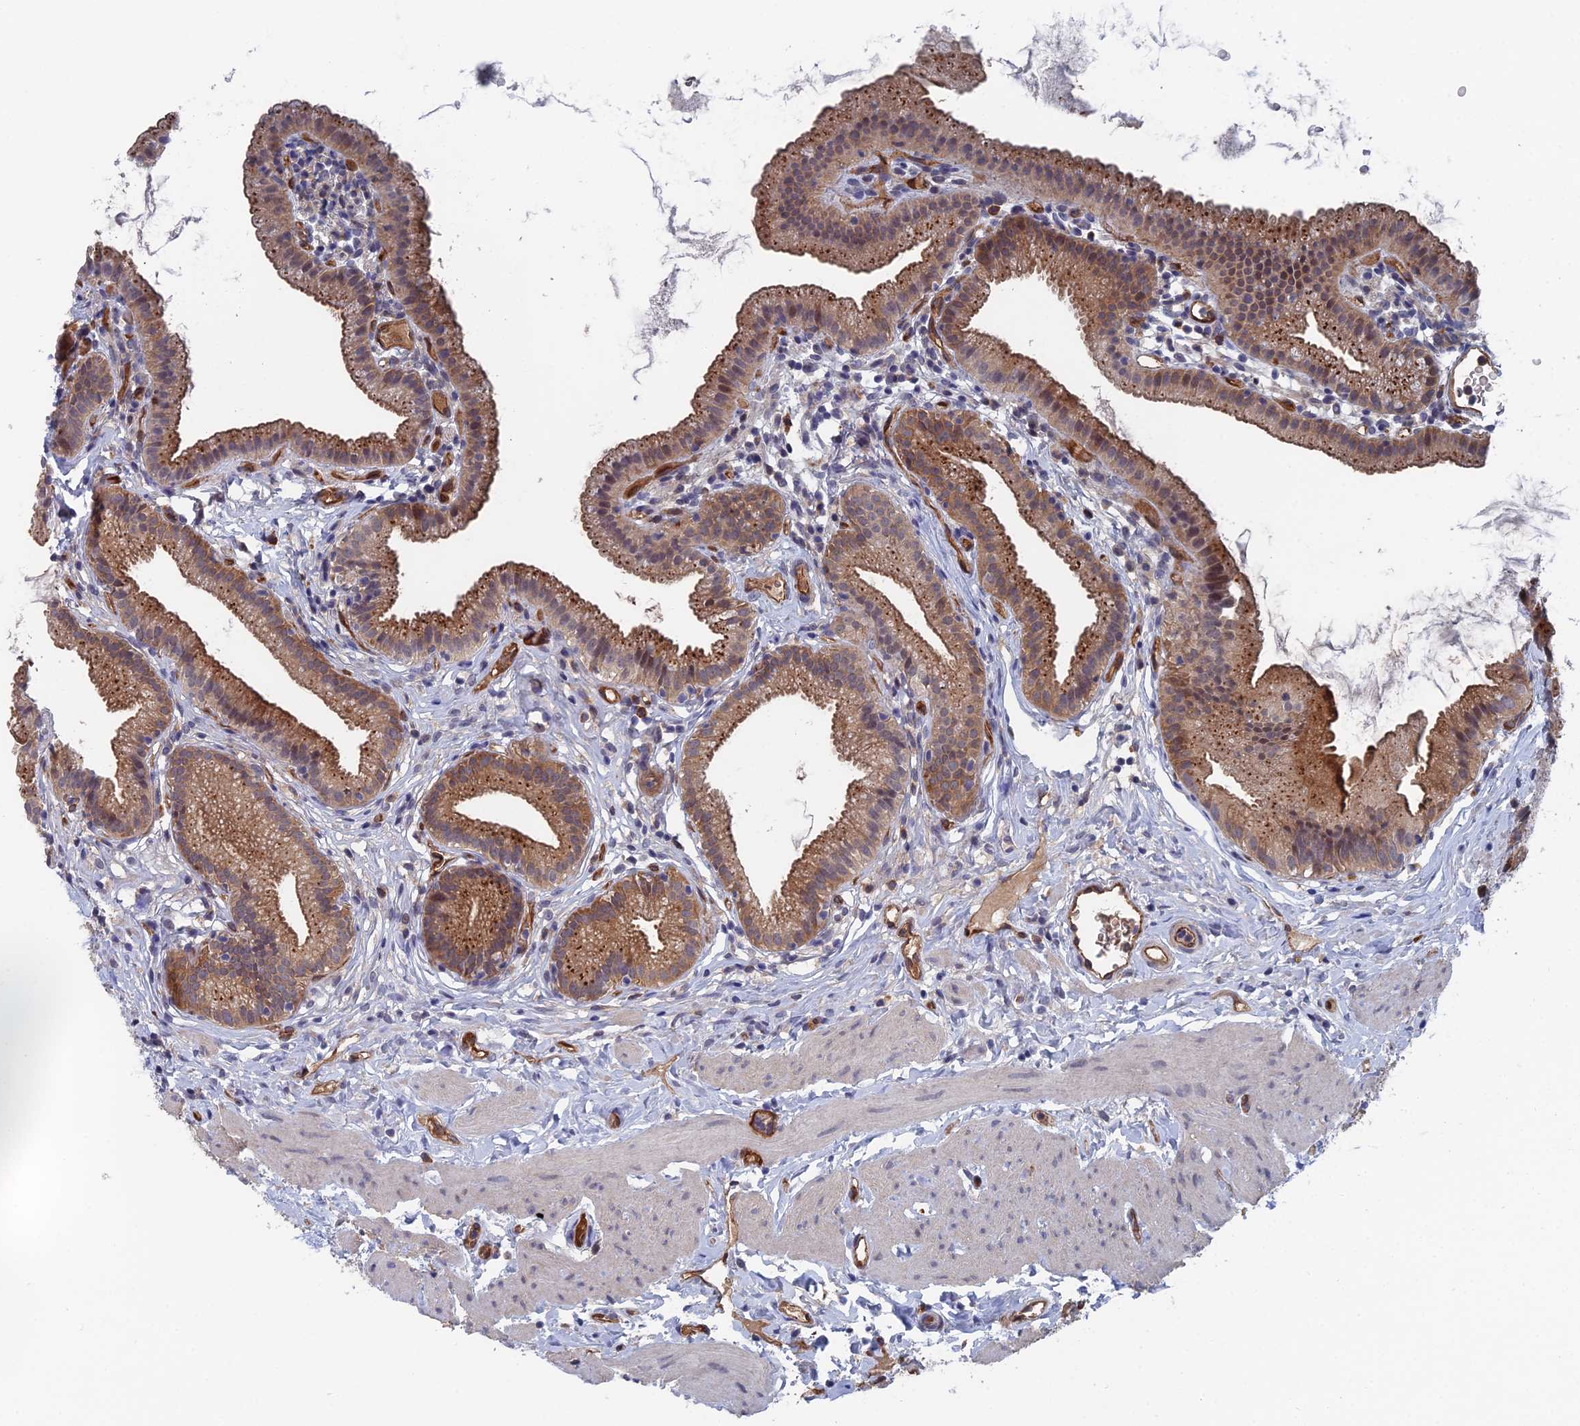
{"staining": {"intensity": "moderate", "quantity": ">75%", "location": "cytoplasmic/membranous"}, "tissue": "gallbladder", "cell_type": "Glandular cells", "image_type": "normal", "snomed": [{"axis": "morphology", "description": "Normal tissue, NOS"}, {"axis": "topography", "description": "Gallbladder"}], "caption": "Gallbladder was stained to show a protein in brown. There is medium levels of moderate cytoplasmic/membranous positivity in approximately >75% of glandular cells. The staining is performed using DAB brown chromogen to label protein expression. The nuclei are counter-stained blue using hematoxylin.", "gene": "ARAP3", "patient": {"sex": "female", "age": 46}}